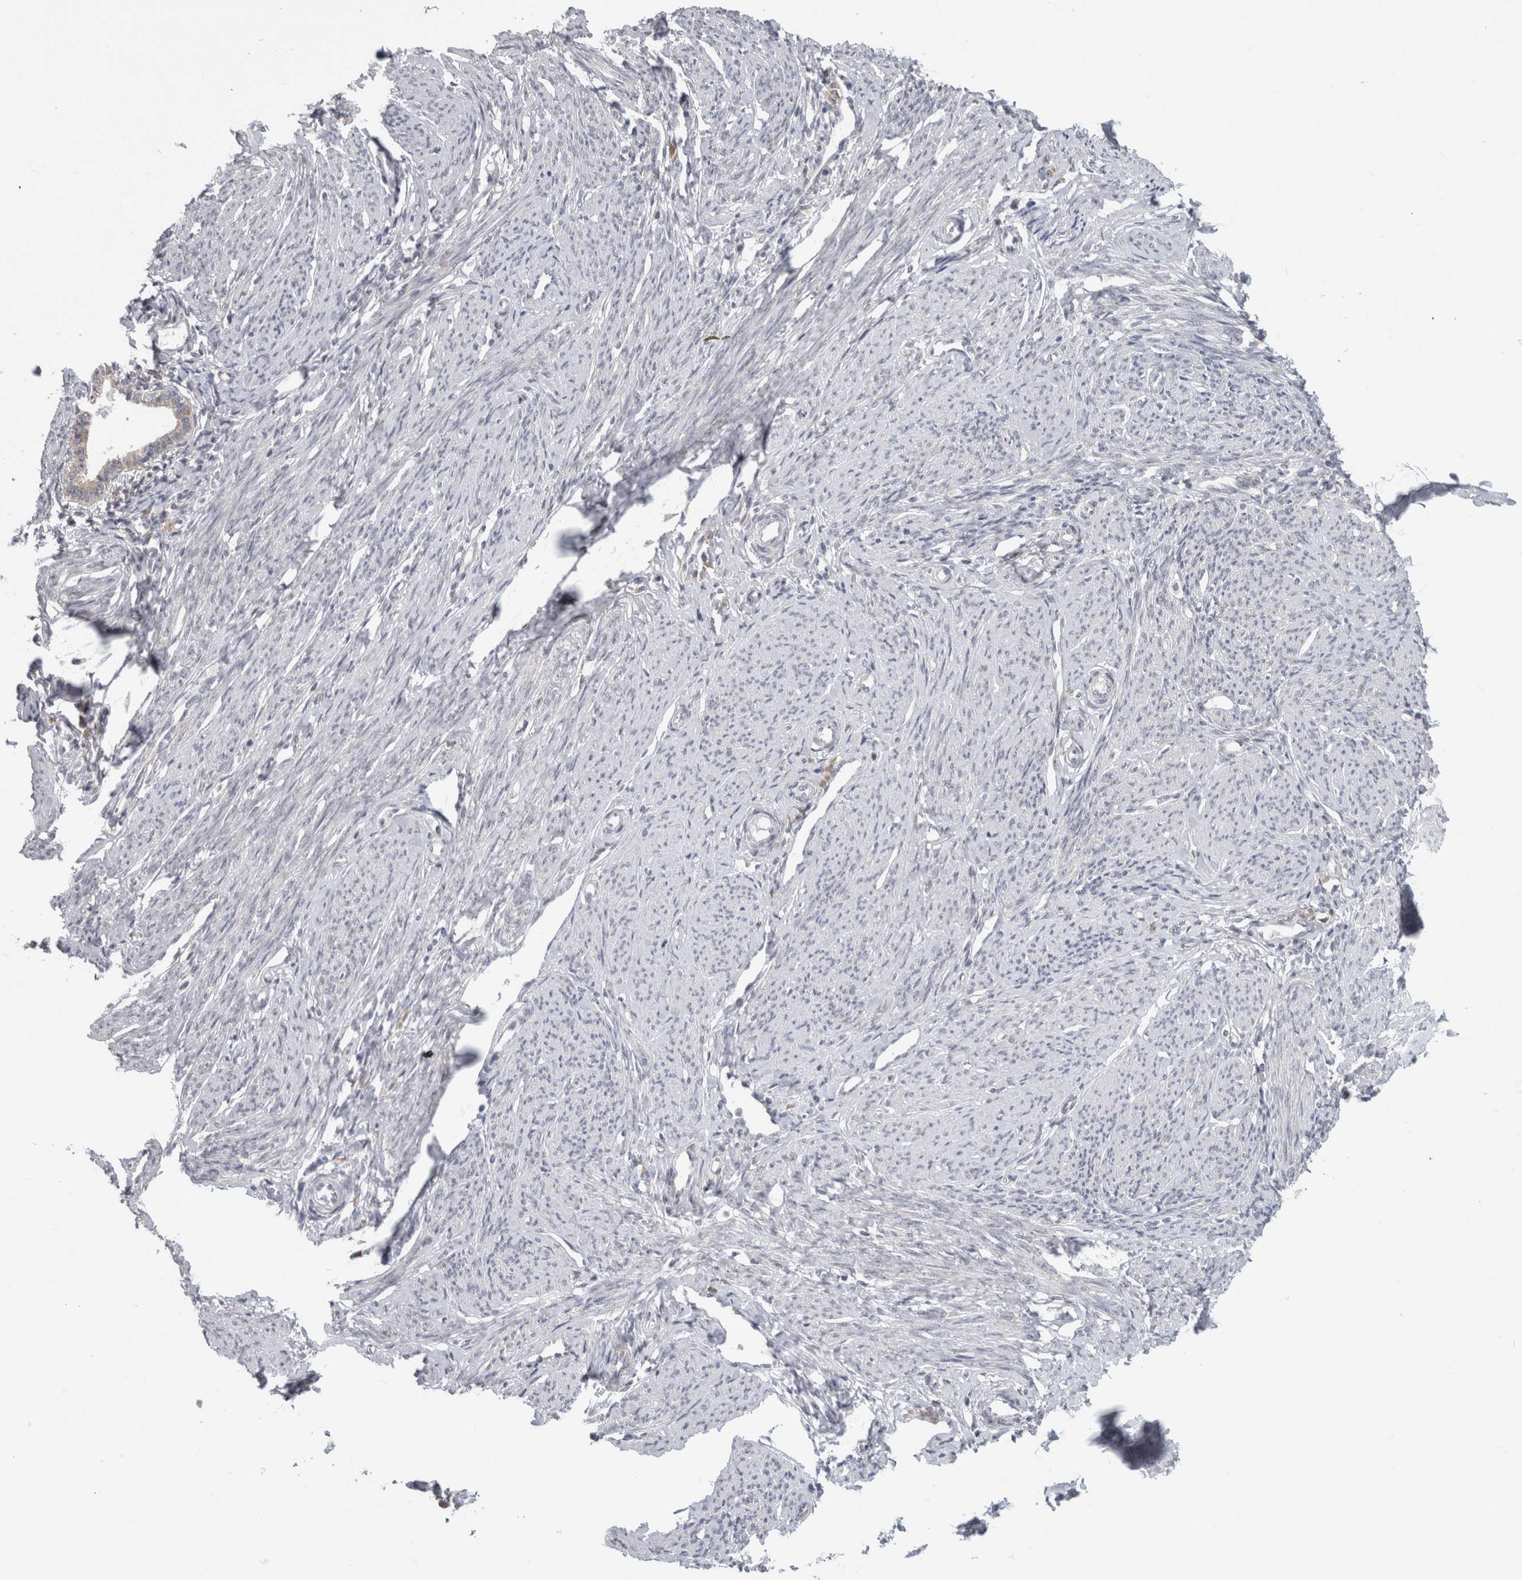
{"staining": {"intensity": "negative", "quantity": "none", "location": "none"}, "tissue": "endometrium", "cell_type": "Cells in endometrial stroma", "image_type": "normal", "snomed": [{"axis": "morphology", "description": "Normal tissue, NOS"}, {"axis": "topography", "description": "Endometrium"}], "caption": "The immunohistochemistry micrograph has no significant expression in cells in endometrial stroma of endometrium. The staining is performed using DAB brown chromogen with nuclei counter-stained in using hematoxylin.", "gene": "TMEM242", "patient": {"sex": "female", "age": 56}}